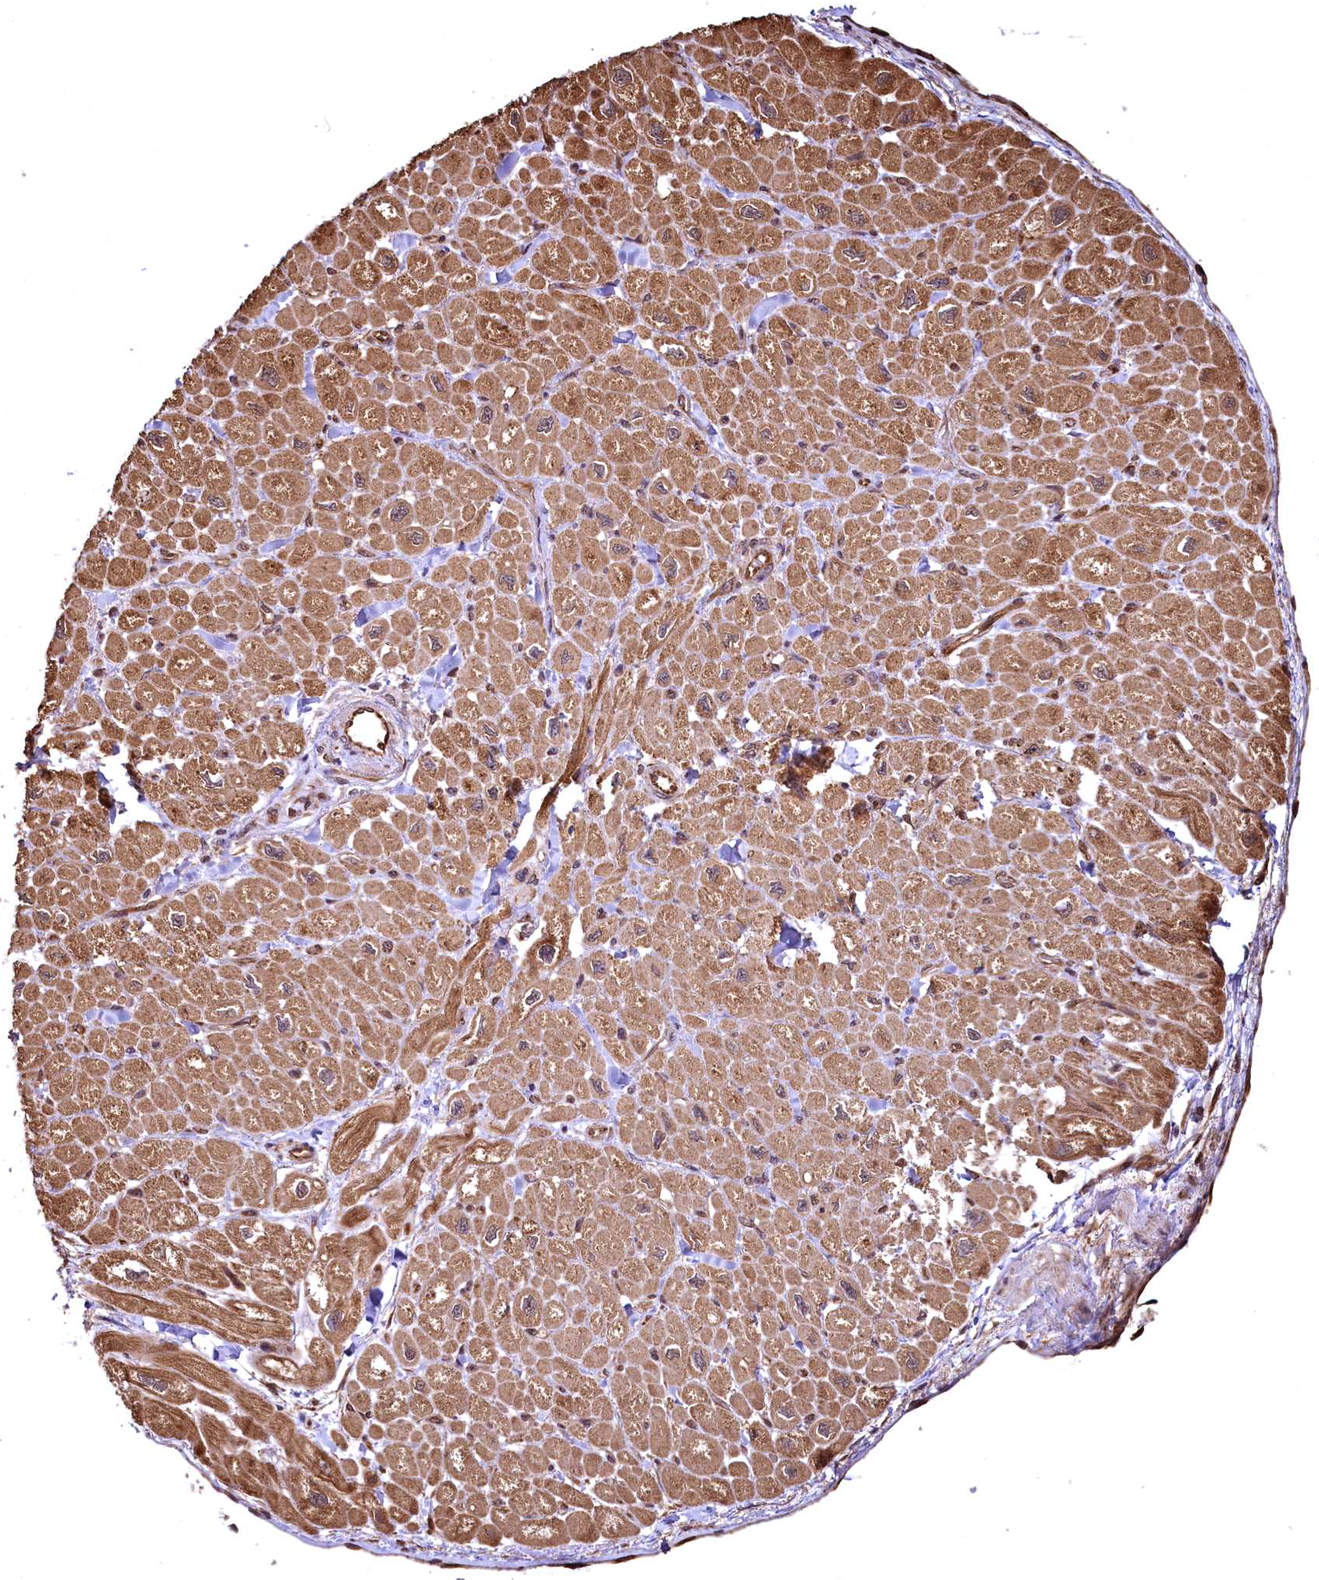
{"staining": {"intensity": "moderate", "quantity": ">75%", "location": "cytoplasmic/membranous"}, "tissue": "heart muscle", "cell_type": "Cardiomyocytes", "image_type": "normal", "snomed": [{"axis": "morphology", "description": "Normal tissue, NOS"}, {"axis": "topography", "description": "Heart"}], "caption": "A micrograph of heart muscle stained for a protein reveals moderate cytoplasmic/membranous brown staining in cardiomyocytes. (DAB IHC, brown staining for protein, blue staining for nuclei).", "gene": "TBCEL", "patient": {"sex": "male", "age": 65}}